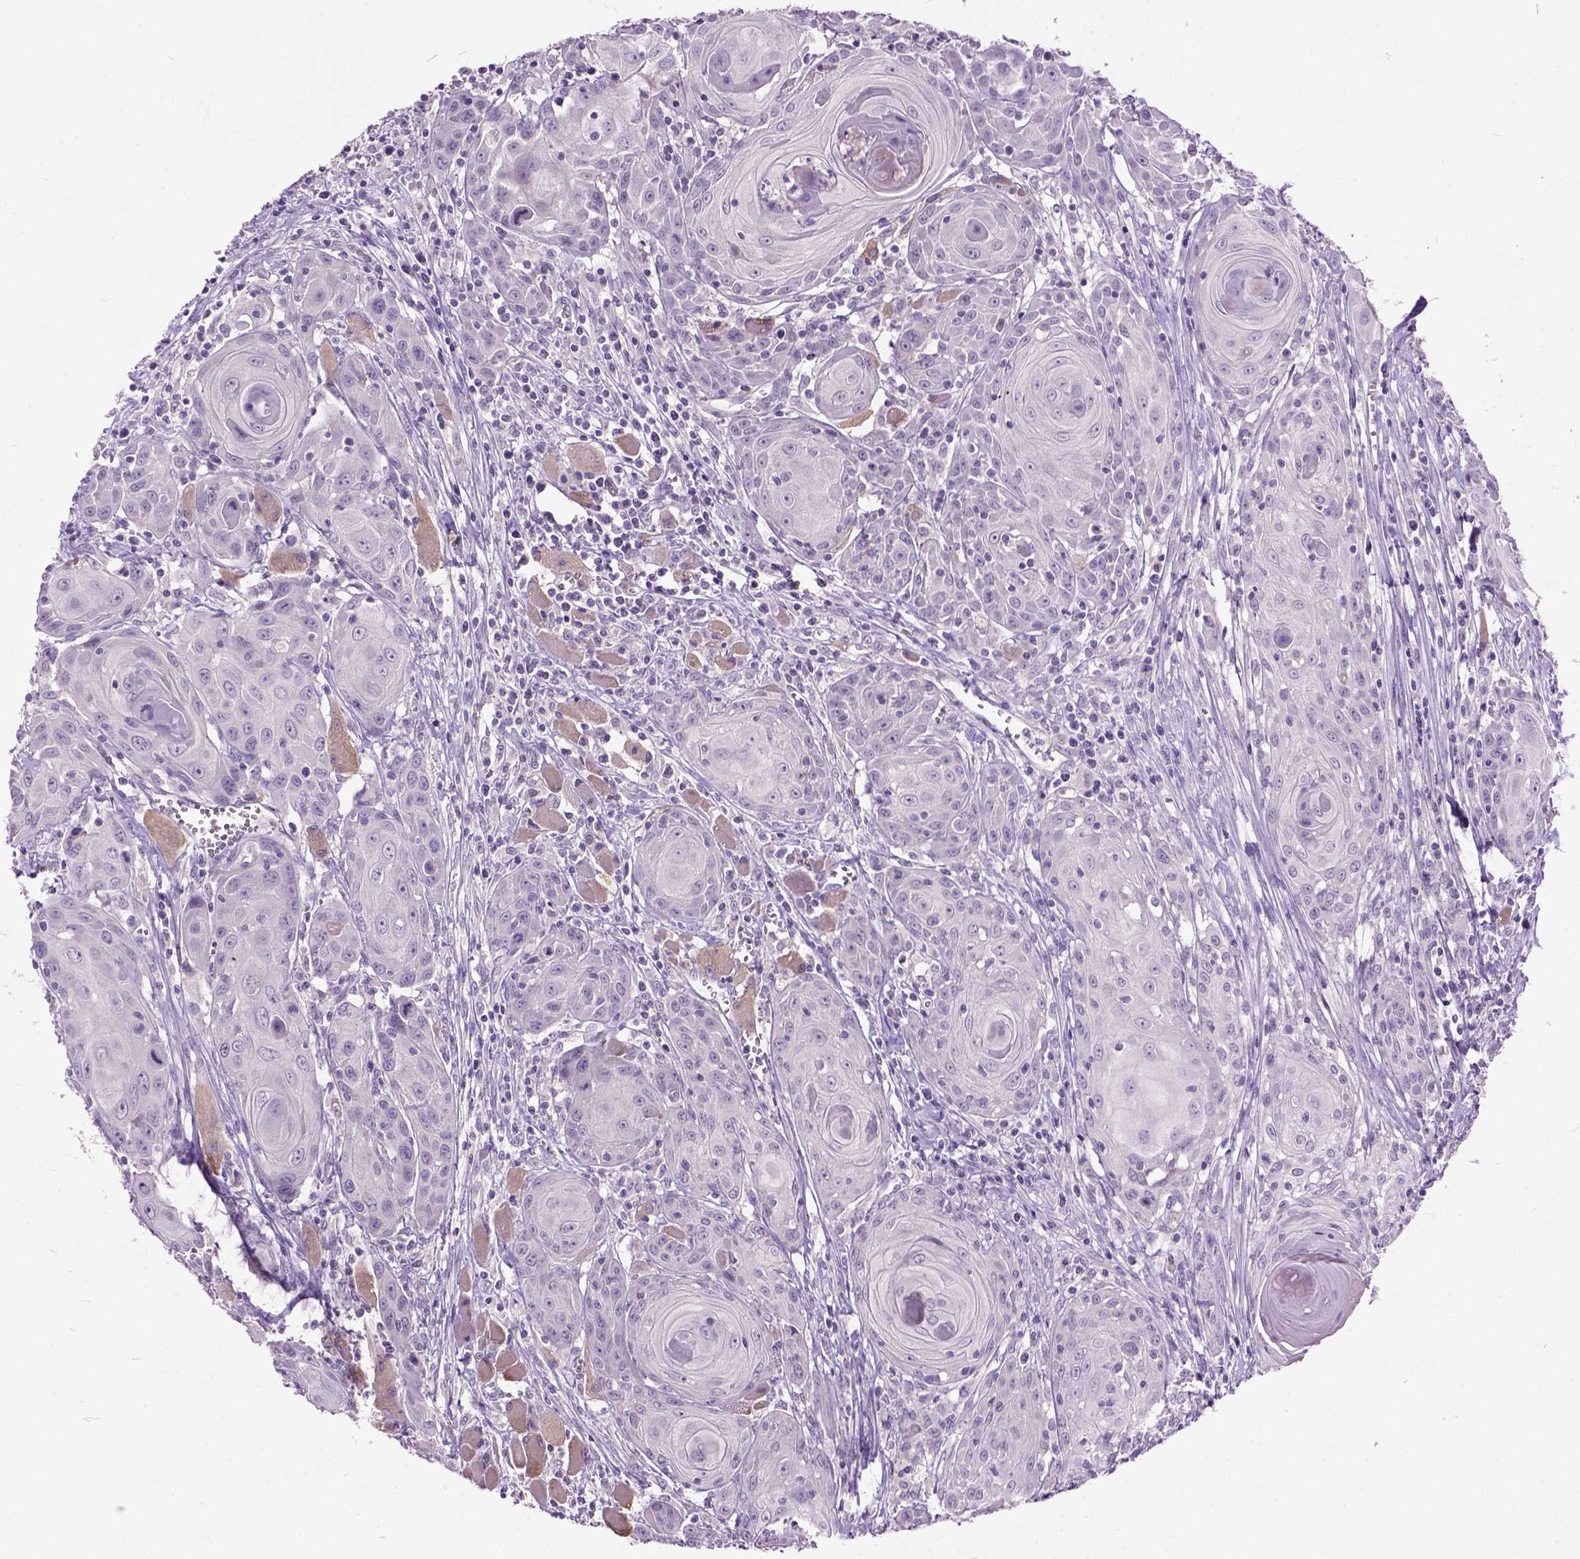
{"staining": {"intensity": "negative", "quantity": "none", "location": "none"}, "tissue": "head and neck cancer", "cell_type": "Tumor cells", "image_type": "cancer", "snomed": [{"axis": "morphology", "description": "Squamous cell carcinoma, NOS"}, {"axis": "topography", "description": "Head-Neck"}], "caption": "An IHC image of squamous cell carcinoma (head and neck) is shown. There is no staining in tumor cells of squamous cell carcinoma (head and neck).", "gene": "MAPT", "patient": {"sex": "female", "age": 80}}